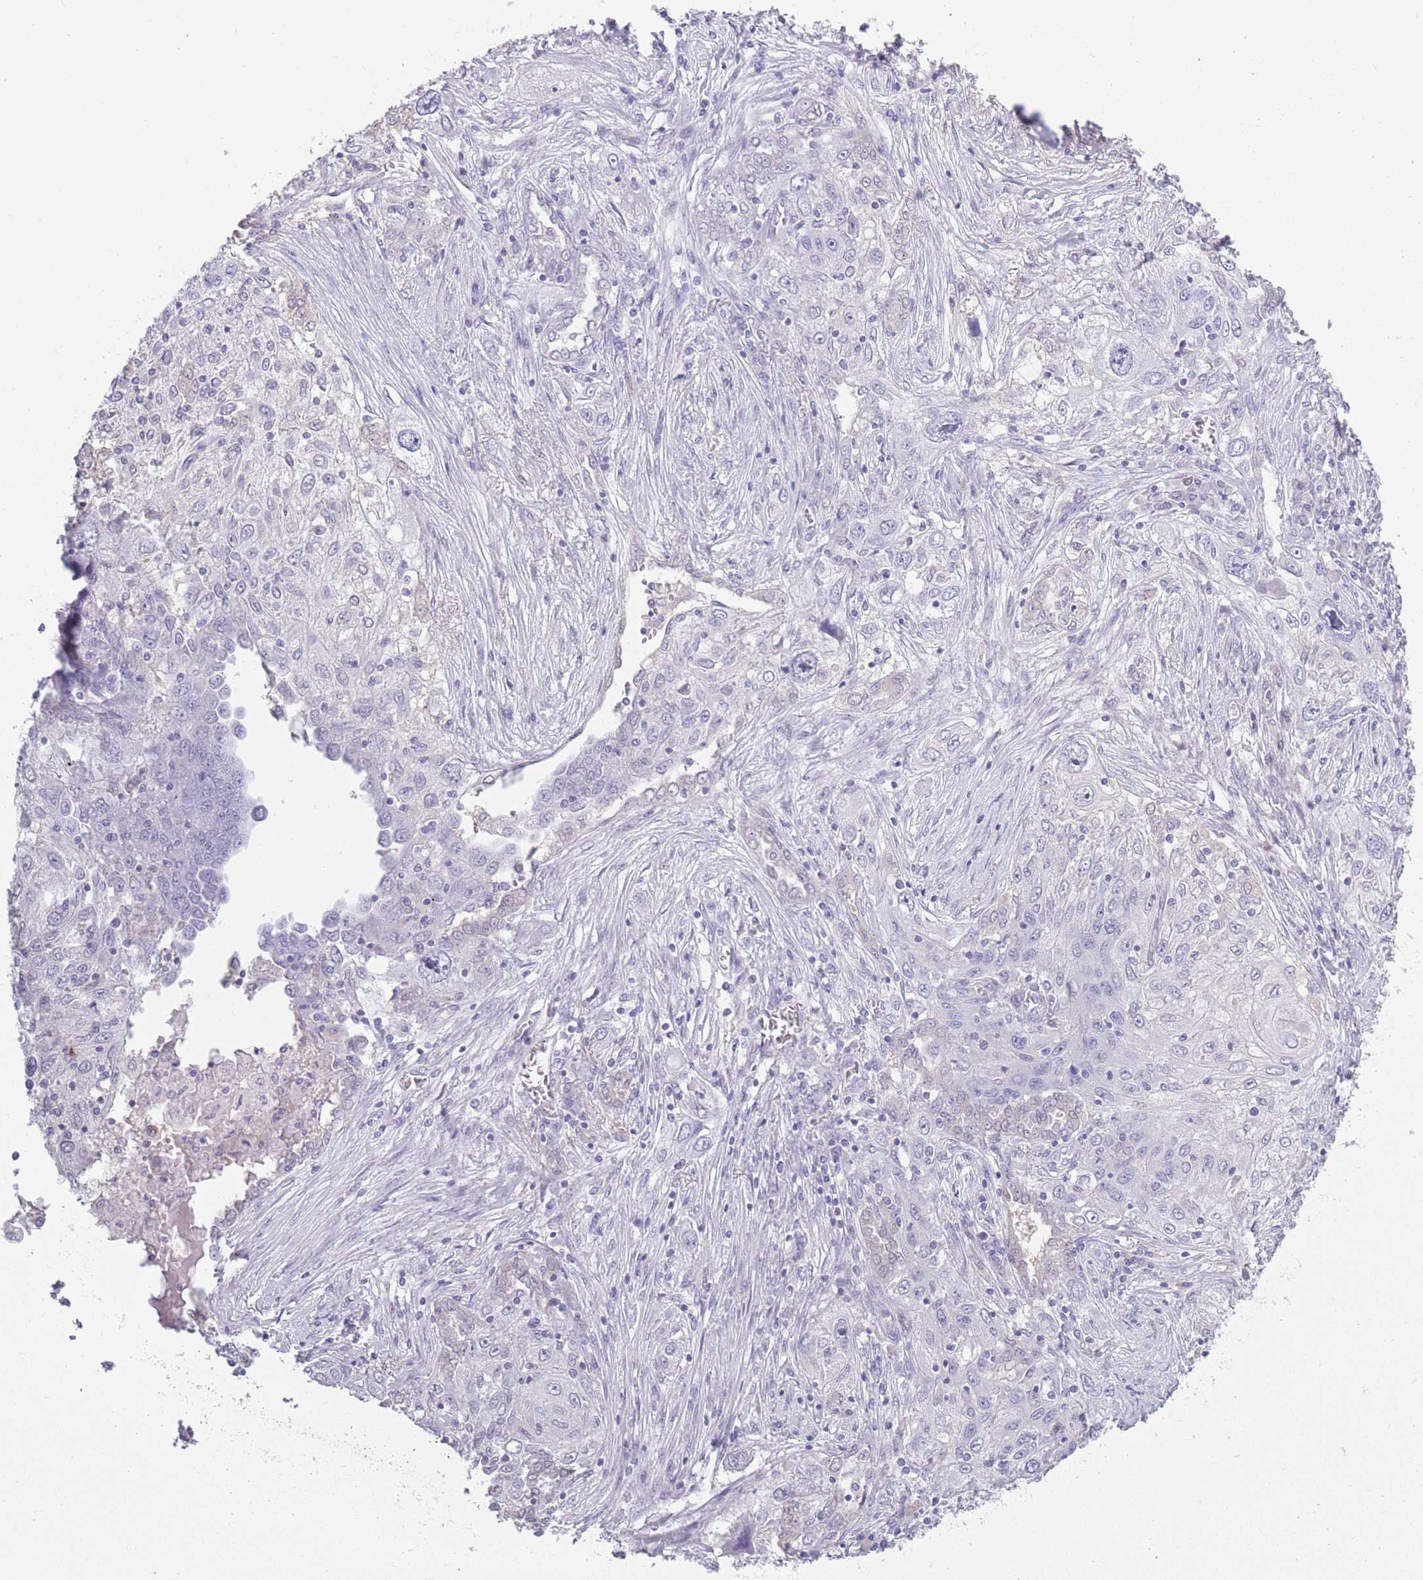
{"staining": {"intensity": "negative", "quantity": "none", "location": "none"}, "tissue": "lung cancer", "cell_type": "Tumor cells", "image_type": "cancer", "snomed": [{"axis": "morphology", "description": "Squamous cell carcinoma, NOS"}, {"axis": "topography", "description": "Lung"}], "caption": "This is an IHC histopathology image of lung cancer. There is no staining in tumor cells.", "gene": "OR7C1", "patient": {"sex": "female", "age": 69}}